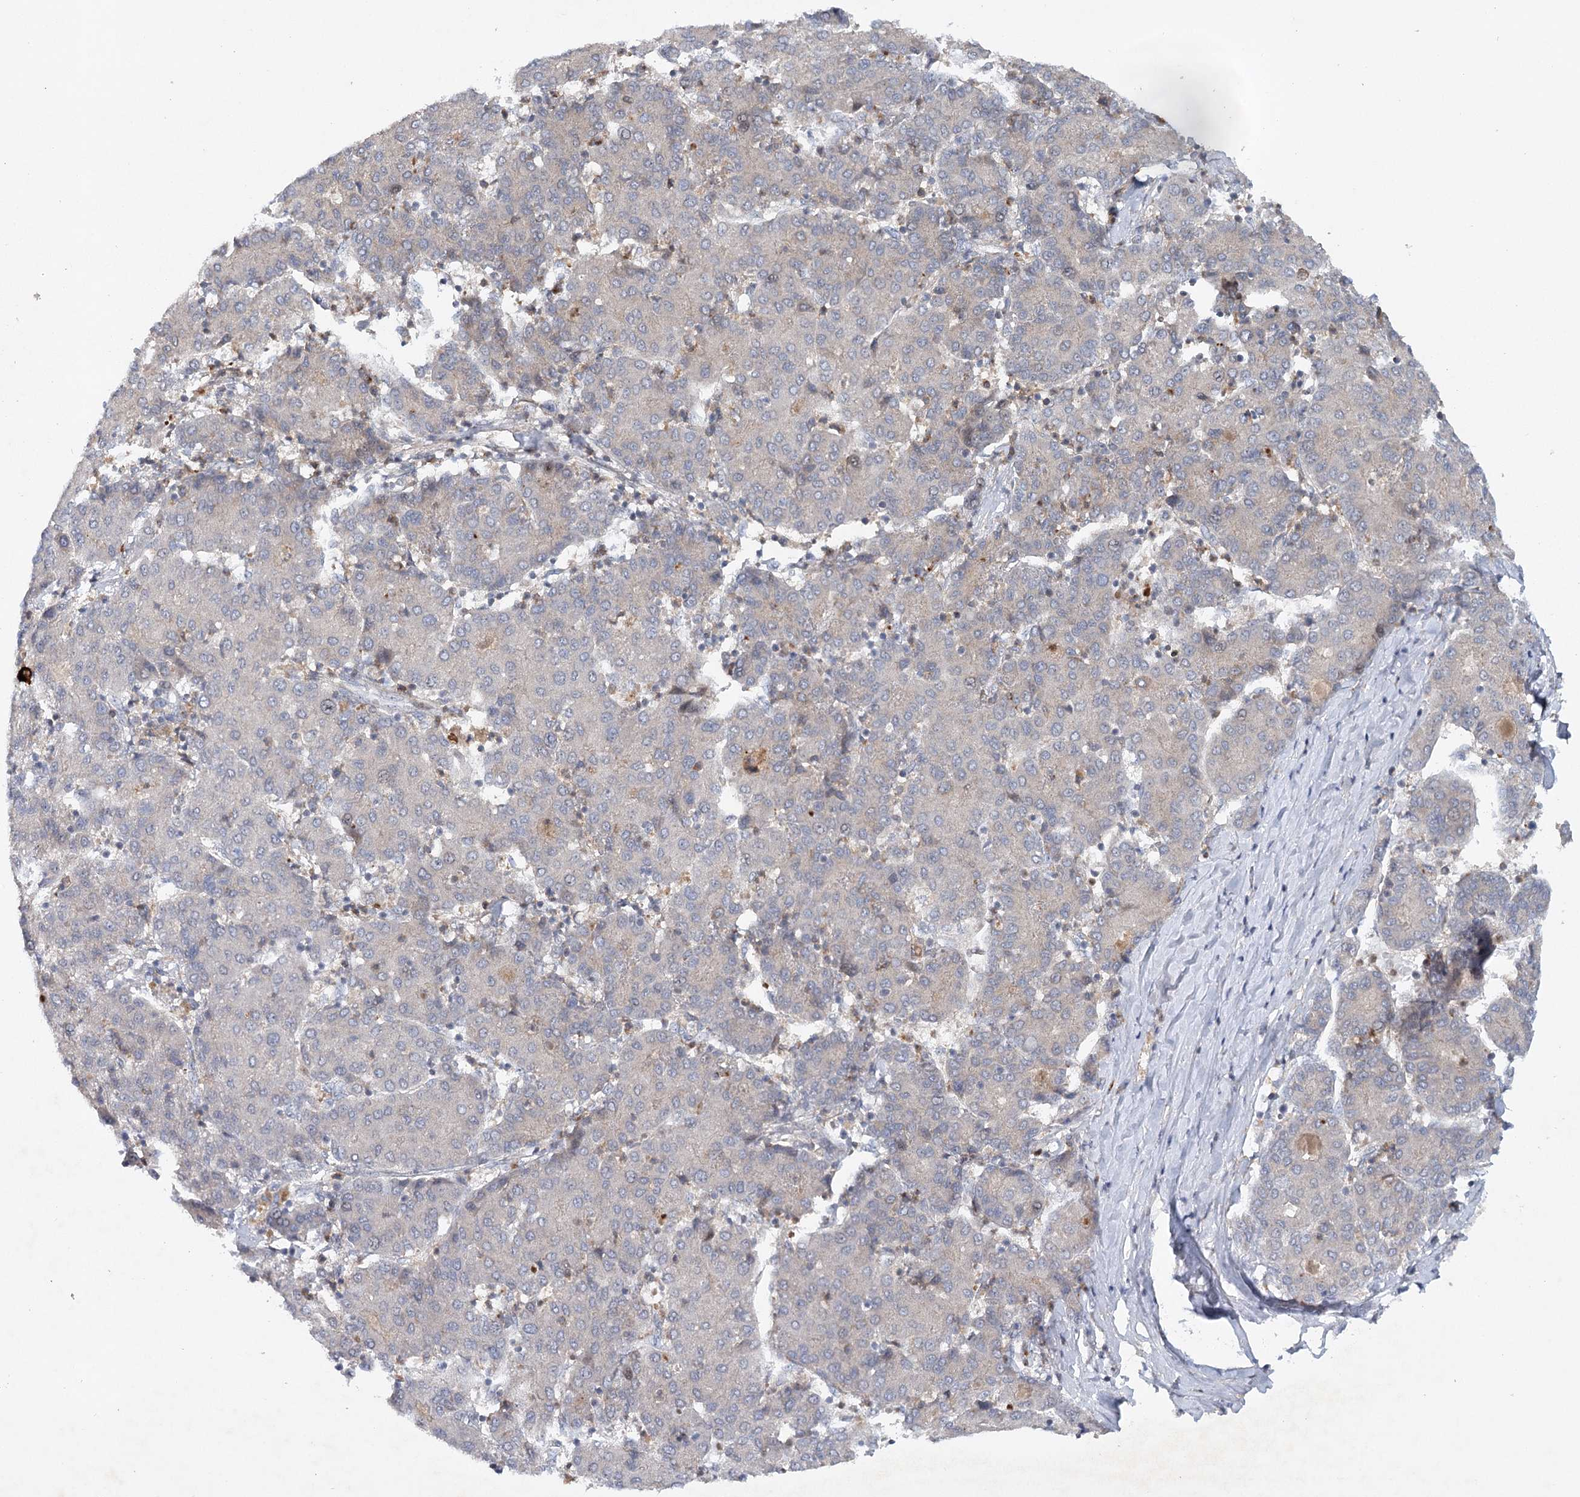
{"staining": {"intensity": "negative", "quantity": "none", "location": "none"}, "tissue": "liver cancer", "cell_type": "Tumor cells", "image_type": "cancer", "snomed": [{"axis": "morphology", "description": "Carcinoma, Hepatocellular, NOS"}, {"axis": "topography", "description": "Liver"}], "caption": "This is an IHC micrograph of human hepatocellular carcinoma (liver). There is no expression in tumor cells.", "gene": "MAP3K13", "patient": {"sex": "male", "age": 65}}